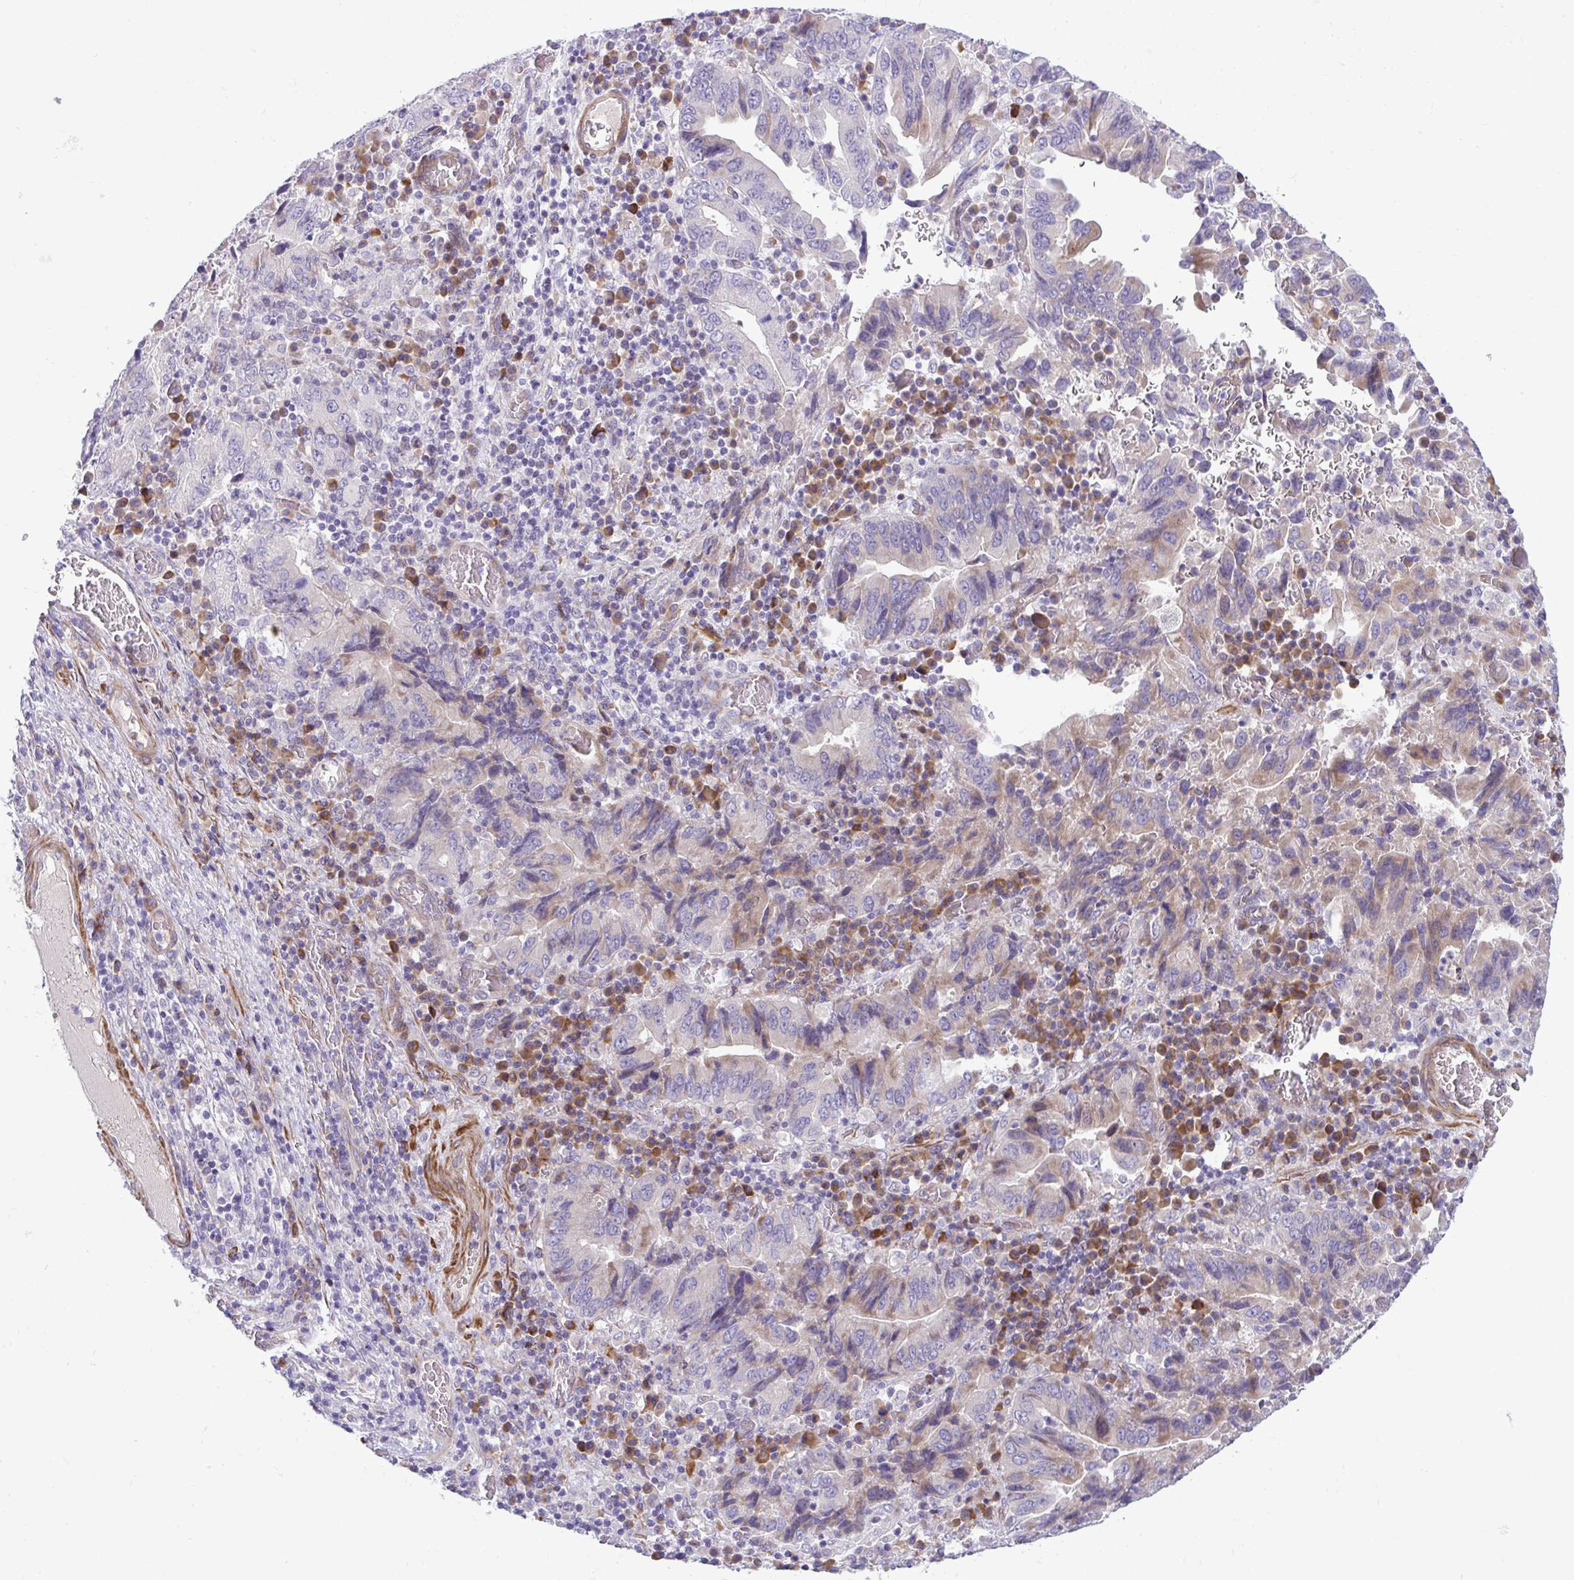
{"staining": {"intensity": "weak", "quantity": "<25%", "location": "cytoplasmic/membranous"}, "tissue": "stomach cancer", "cell_type": "Tumor cells", "image_type": "cancer", "snomed": [{"axis": "morphology", "description": "Adenocarcinoma, NOS"}, {"axis": "topography", "description": "Stomach, upper"}], "caption": "Image shows no protein staining in tumor cells of stomach adenocarcinoma tissue.", "gene": "PIGZ", "patient": {"sex": "male", "age": 74}}